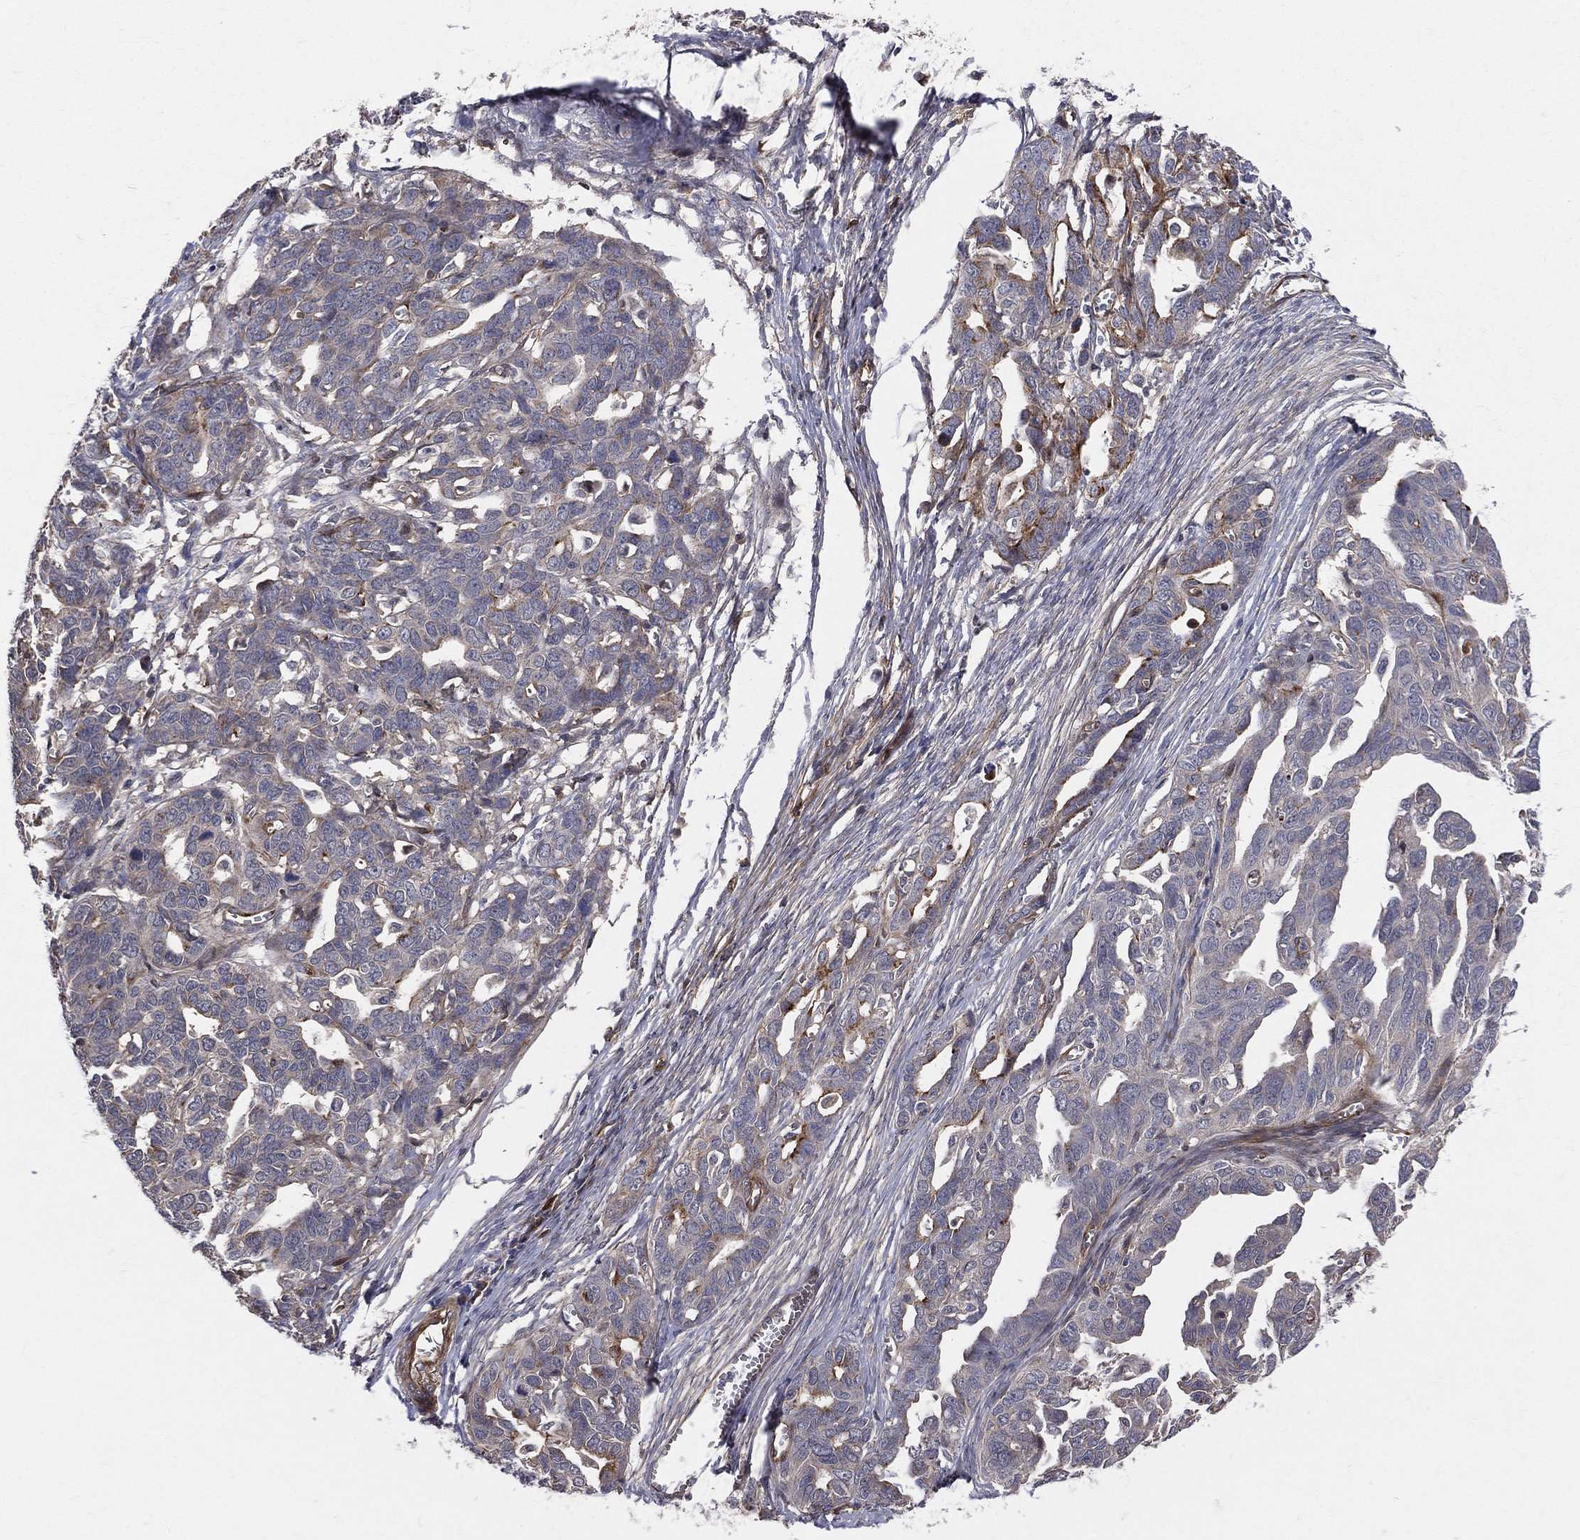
{"staining": {"intensity": "moderate", "quantity": "<25%", "location": "cytoplasmic/membranous"}, "tissue": "ovarian cancer", "cell_type": "Tumor cells", "image_type": "cancer", "snomed": [{"axis": "morphology", "description": "Cystadenocarcinoma, serous, NOS"}, {"axis": "topography", "description": "Ovary"}], "caption": "The immunohistochemical stain shows moderate cytoplasmic/membranous staining in tumor cells of ovarian cancer tissue.", "gene": "ENTPD1", "patient": {"sex": "female", "age": 69}}